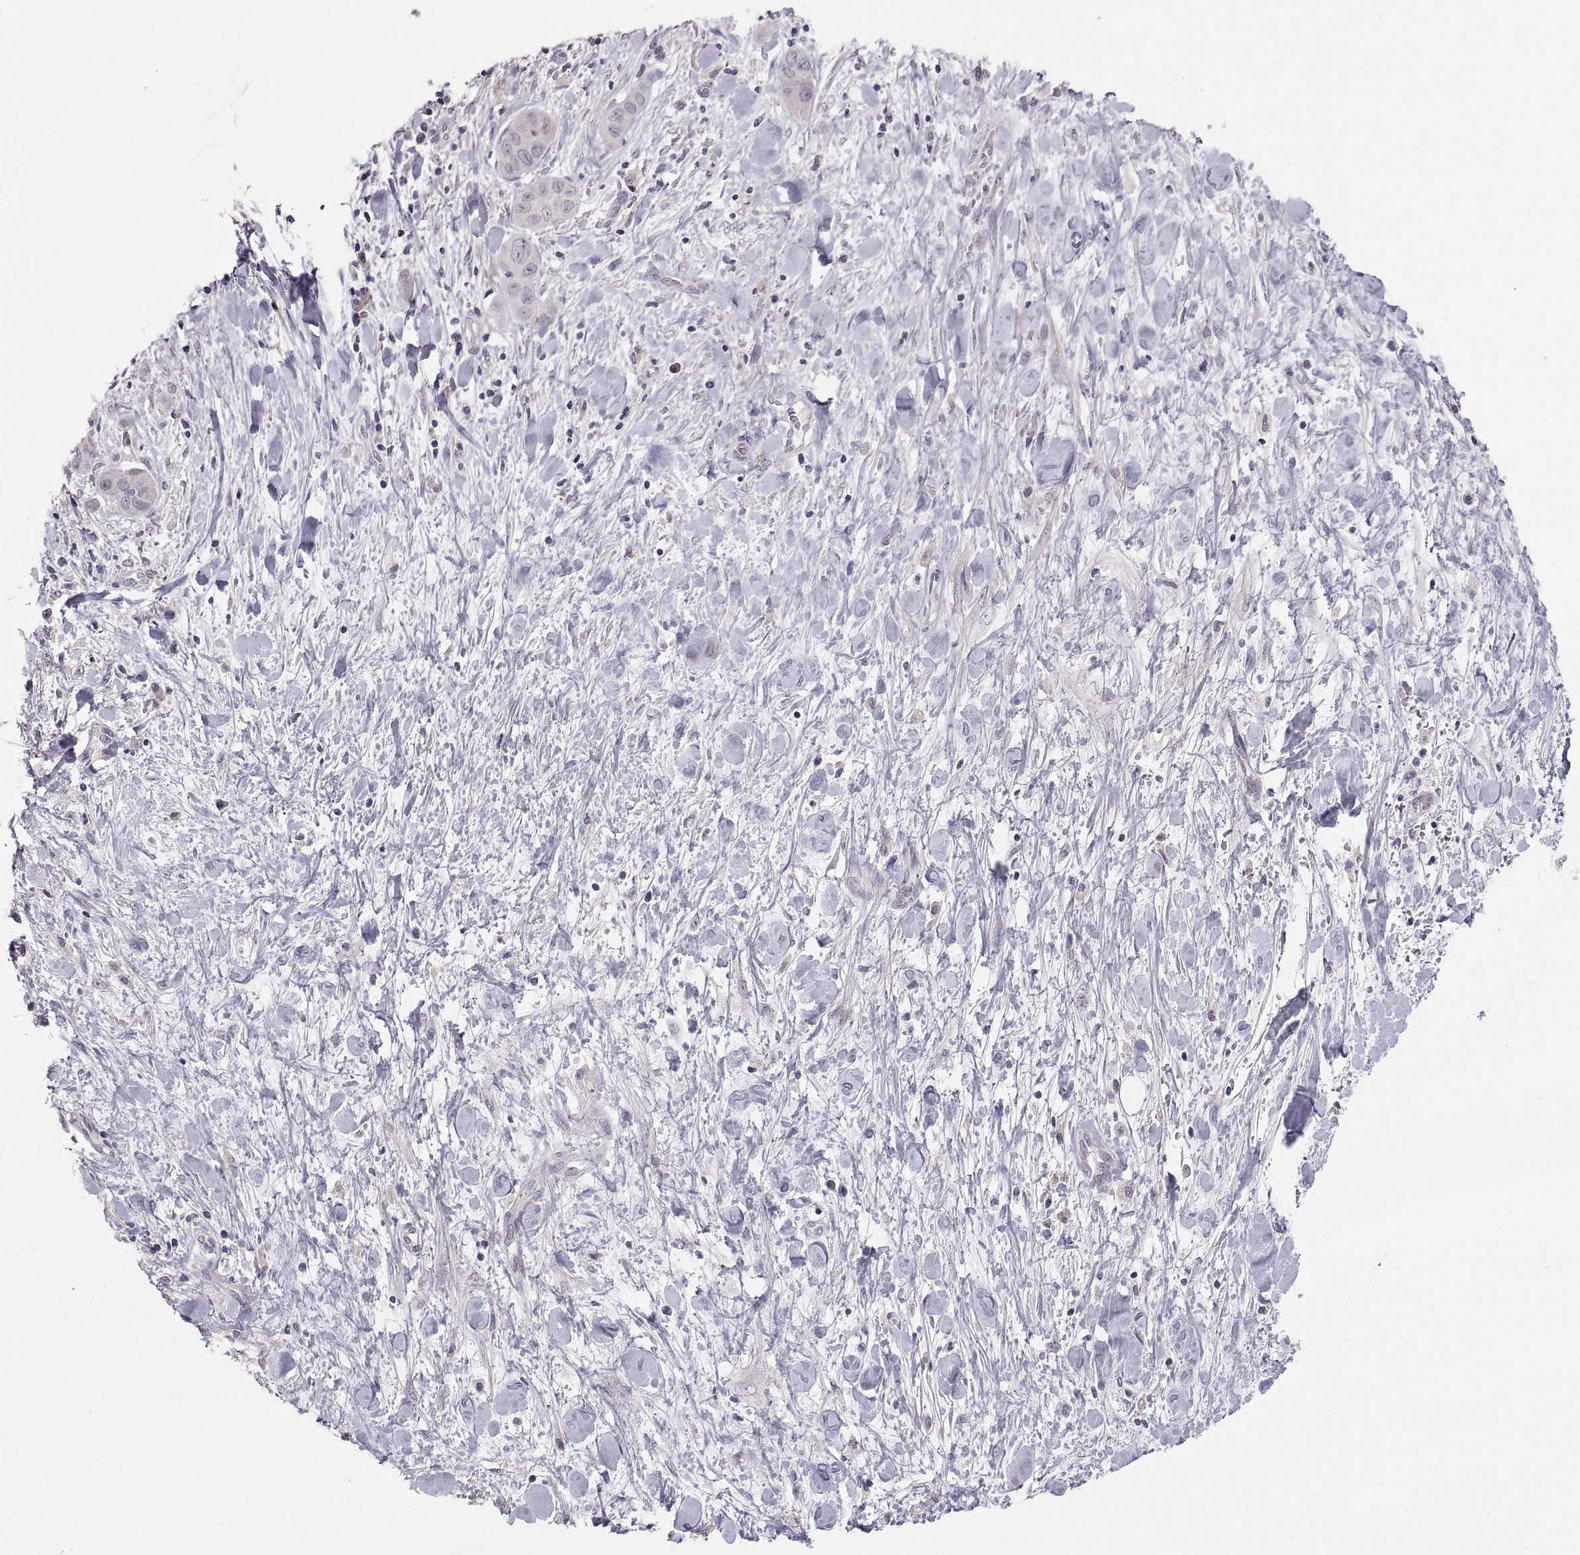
{"staining": {"intensity": "negative", "quantity": "none", "location": "none"}, "tissue": "liver cancer", "cell_type": "Tumor cells", "image_type": "cancer", "snomed": [{"axis": "morphology", "description": "Cholangiocarcinoma"}, {"axis": "topography", "description": "Liver"}], "caption": "An IHC histopathology image of liver cancer (cholangiocarcinoma) is shown. There is no staining in tumor cells of liver cancer (cholangiocarcinoma).", "gene": "PAX2", "patient": {"sex": "female", "age": 52}}